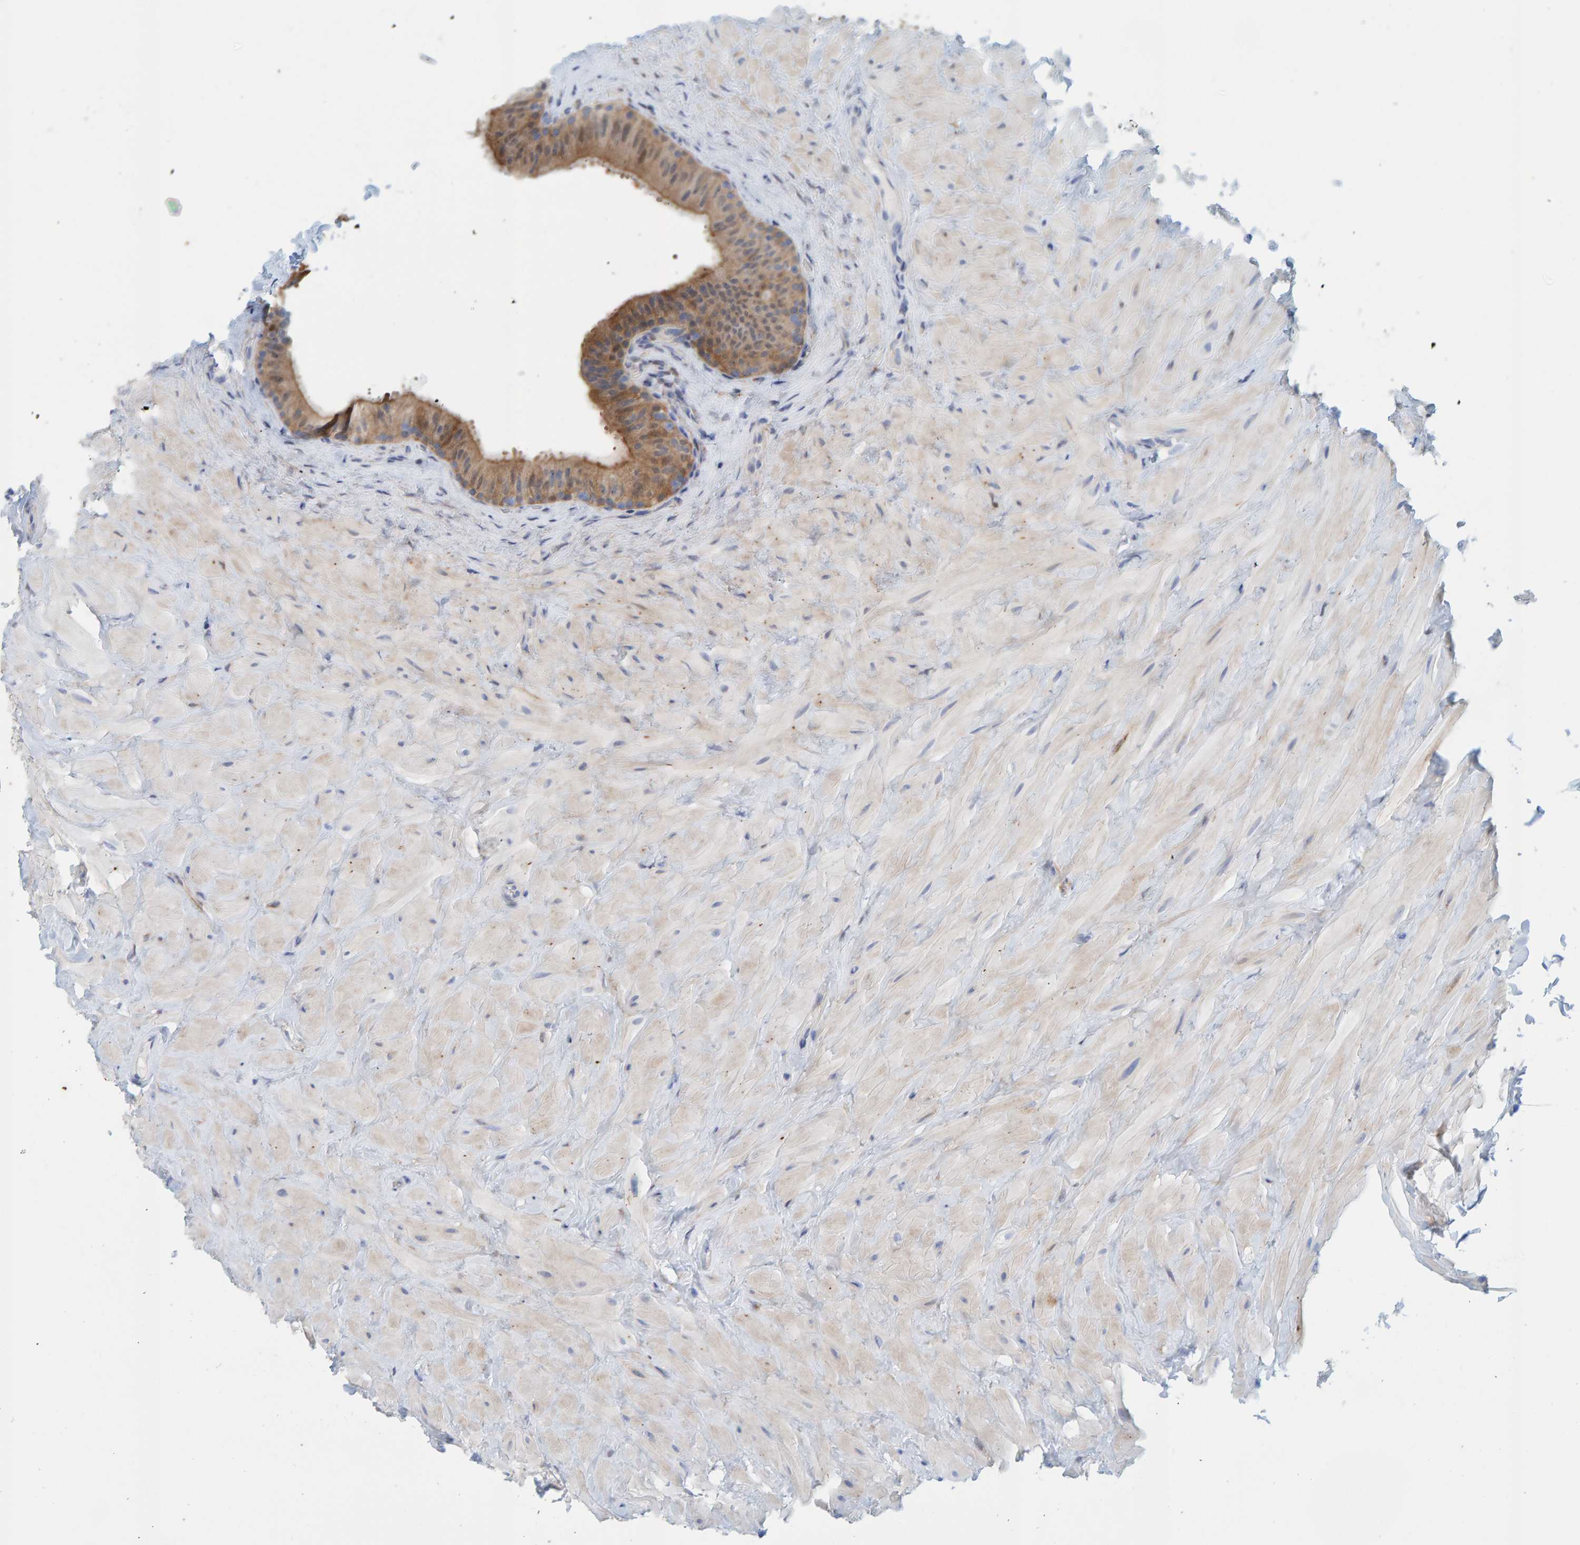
{"staining": {"intensity": "moderate", "quantity": ">75%", "location": "cytoplasmic/membranous"}, "tissue": "epididymis", "cell_type": "Glandular cells", "image_type": "normal", "snomed": [{"axis": "morphology", "description": "Normal tissue, NOS"}, {"axis": "topography", "description": "Vascular tissue"}, {"axis": "topography", "description": "Epididymis"}], "caption": "The micrograph shows a brown stain indicating the presence of a protein in the cytoplasmic/membranous of glandular cells in epididymis. The protein is stained brown, and the nuclei are stained in blue (DAB (3,3'-diaminobenzidine) IHC with brightfield microscopy, high magnification).", "gene": "KLHL11", "patient": {"sex": "male", "age": 49}}